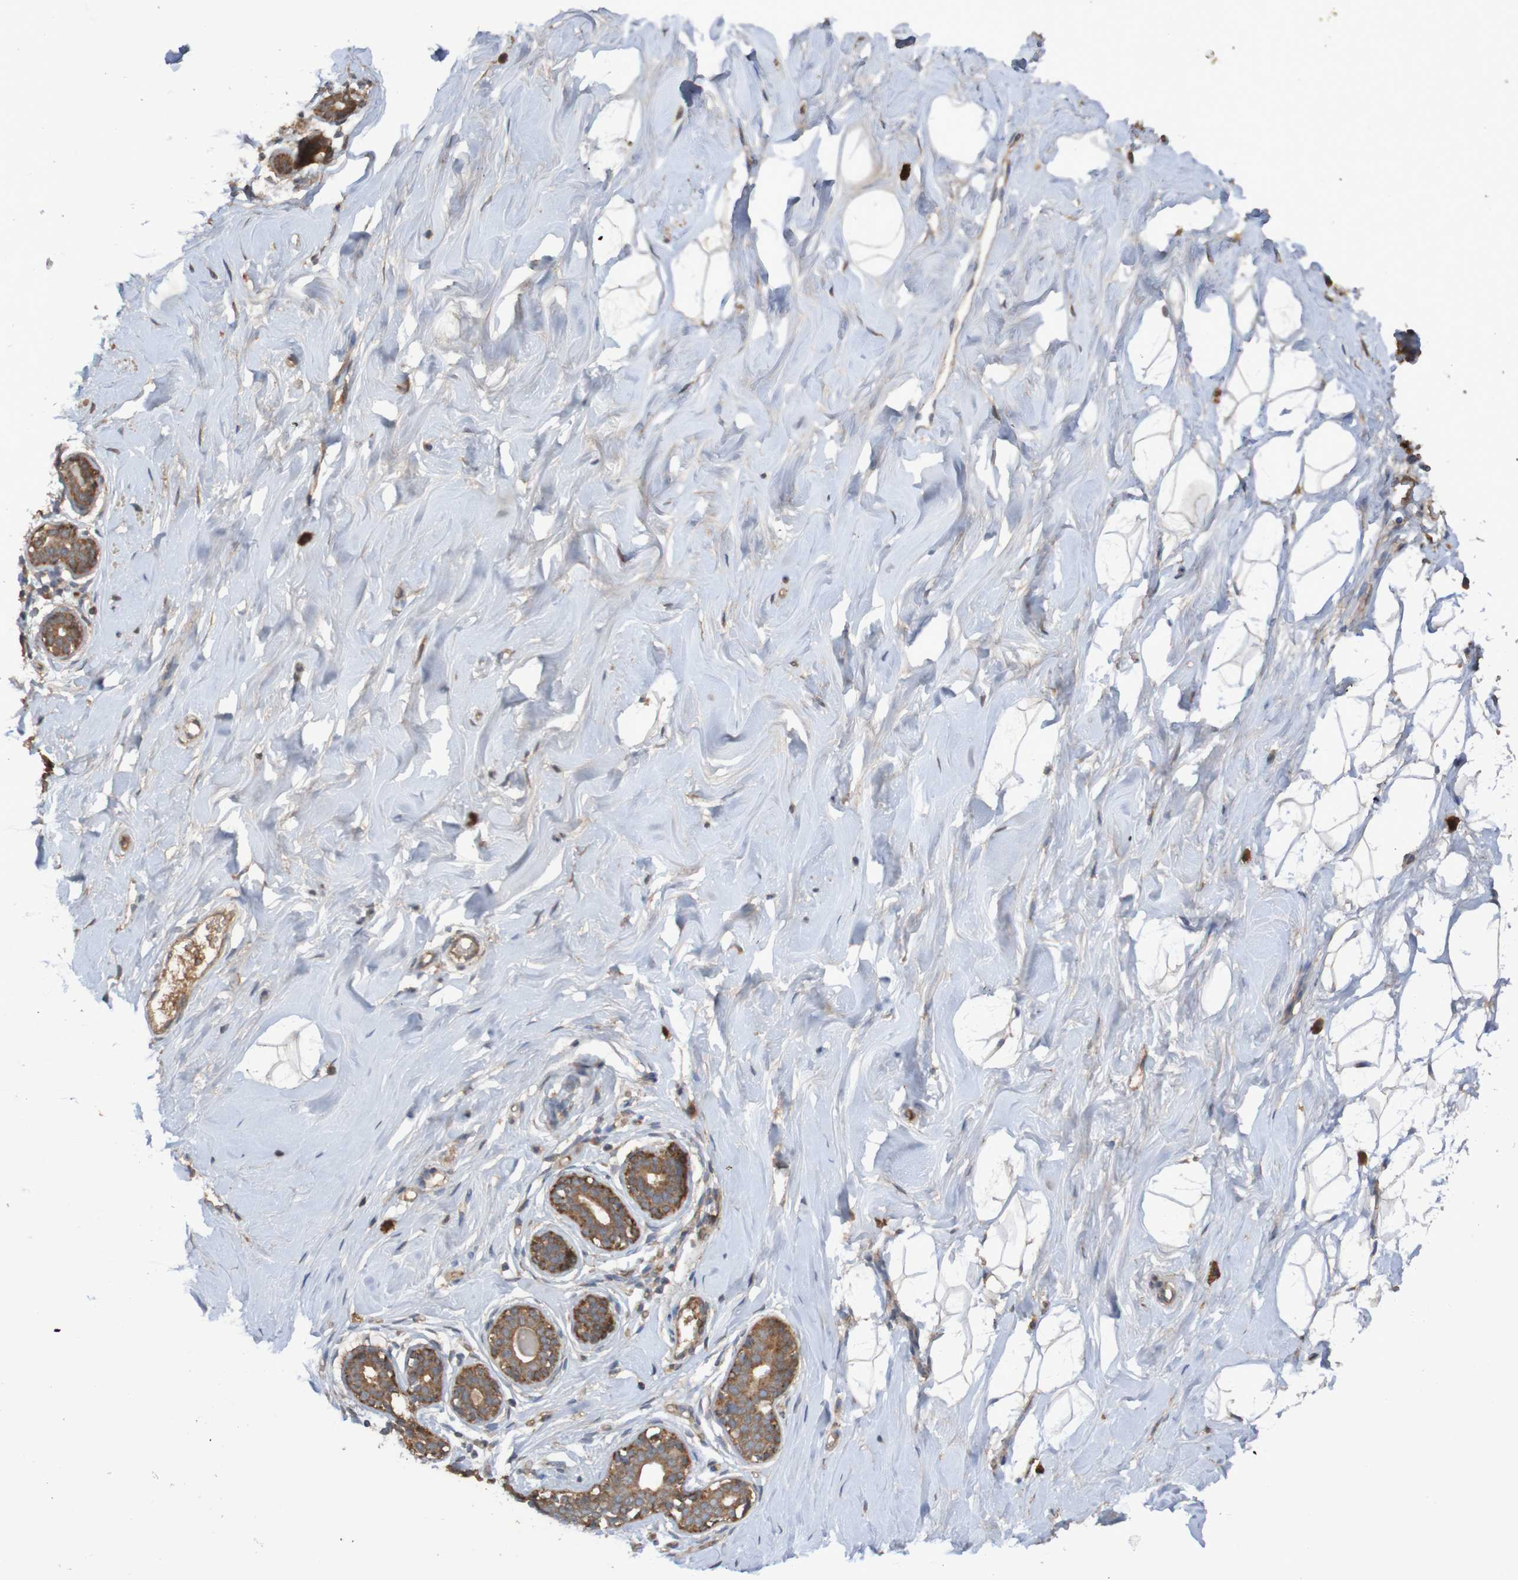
{"staining": {"intensity": "negative", "quantity": "none", "location": "none"}, "tissue": "breast", "cell_type": "Adipocytes", "image_type": "normal", "snomed": [{"axis": "morphology", "description": "Normal tissue, NOS"}, {"axis": "topography", "description": "Breast"}], "caption": "An immunohistochemistry (IHC) micrograph of unremarkable breast is shown. There is no staining in adipocytes of breast. (Immunohistochemistry, brightfield microscopy, high magnification).", "gene": "PHYH", "patient": {"sex": "female", "age": 23}}